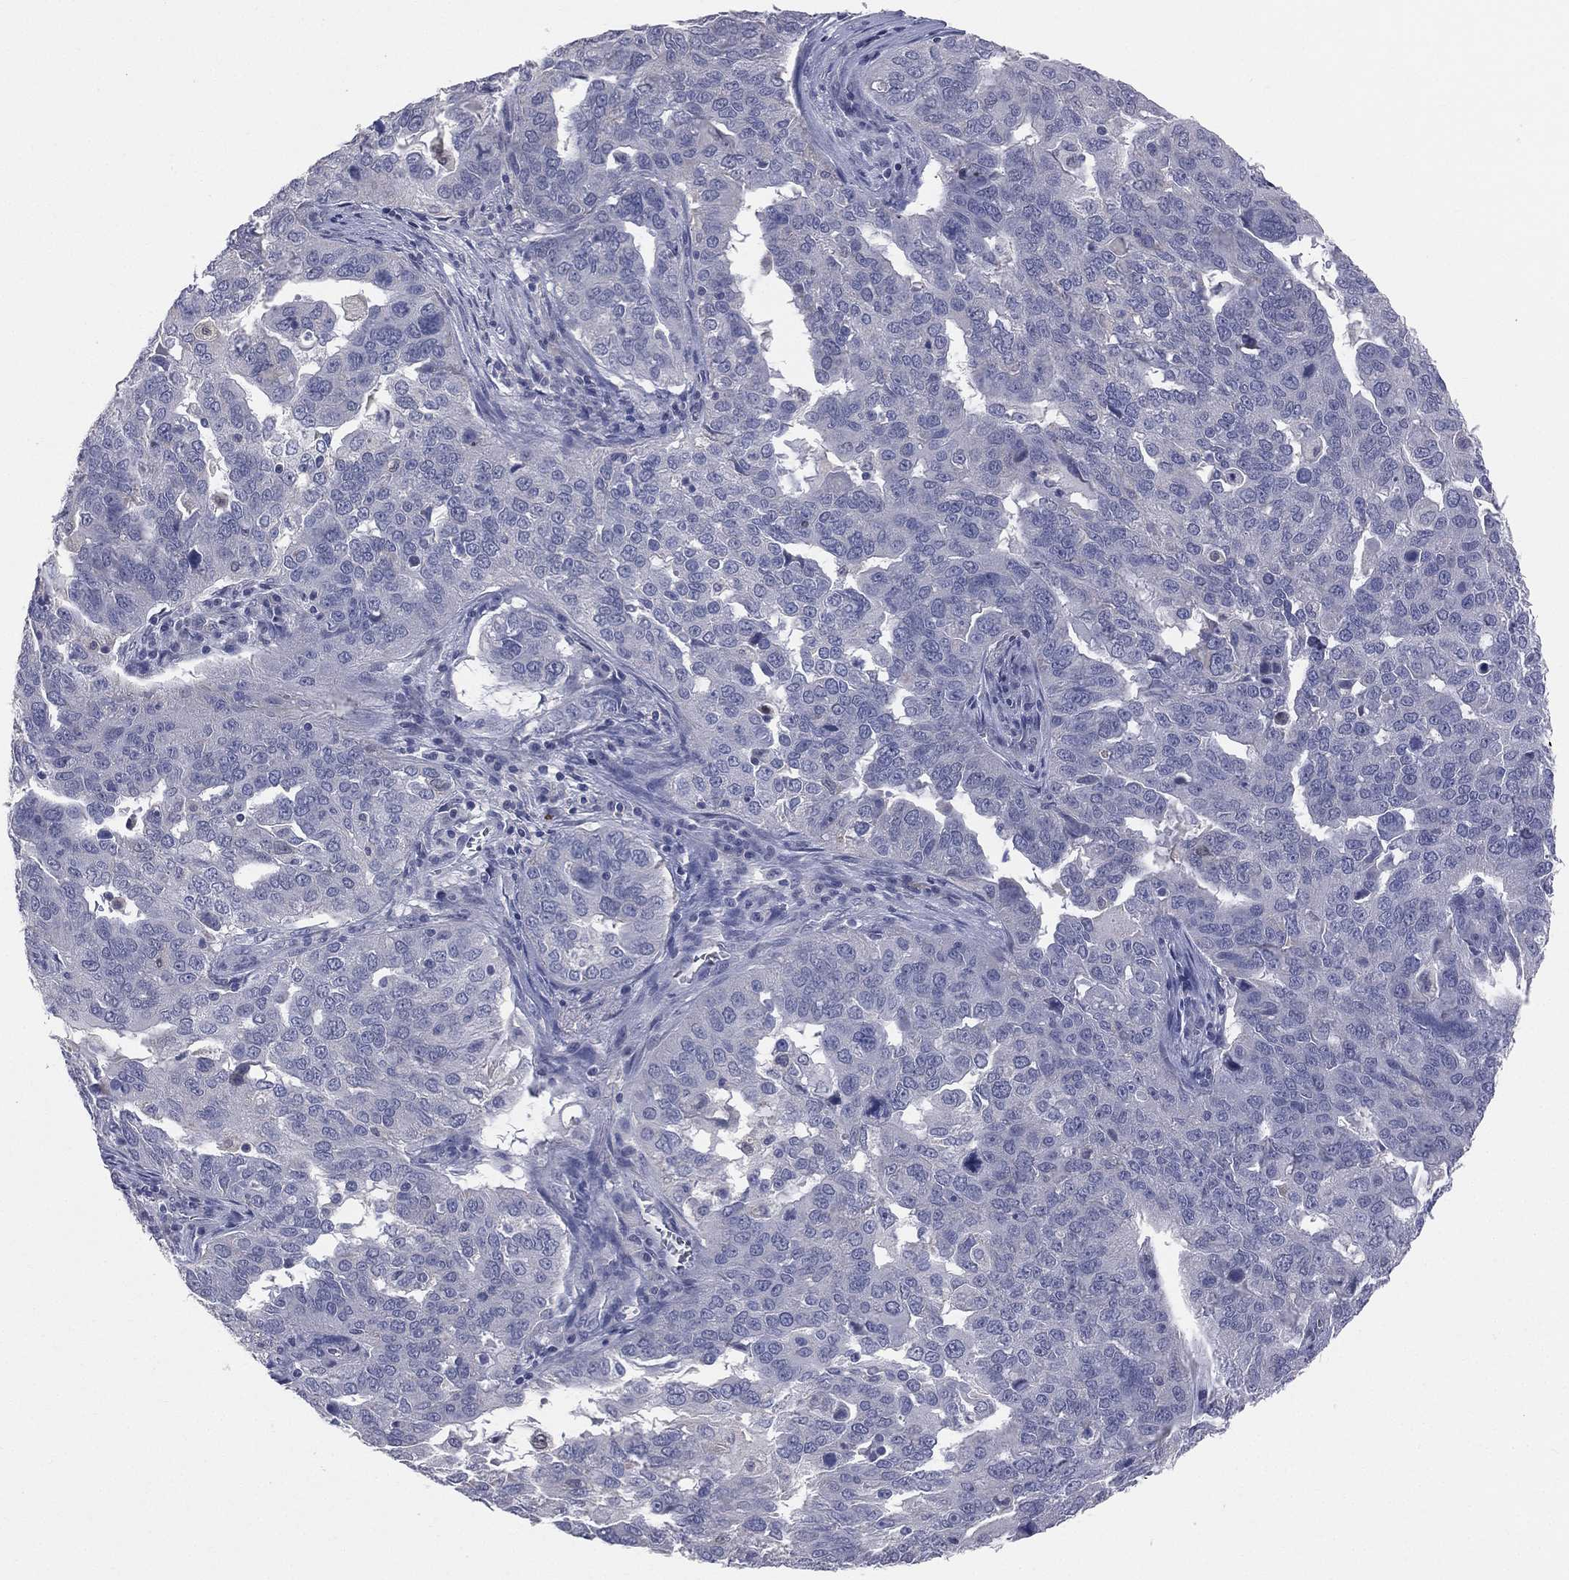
{"staining": {"intensity": "negative", "quantity": "none", "location": "none"}, "tissue": "ovarian cancer", "cell_type": "Tumor cells", "image_type": "cancer", "snomed": [{"axis": "morphology", "description": "Carcinoma, endometroid"}, {"axis": "topography", "description": "Soft tissue"}, {"axis": "topography", "description": "Ovary"}], "caption": "Immunohistochemistry photomicrograph of neoplastic tissue: ovarian cancer (endometroid carcinoma) stained with DAB demonstrates no significant protein staining in tumor cells. (Immunohistochemistry (ihc), brightfield microscopy, high magnification).", "gene": "DMKN", "patient": {"sex": "female", "age": 52}}